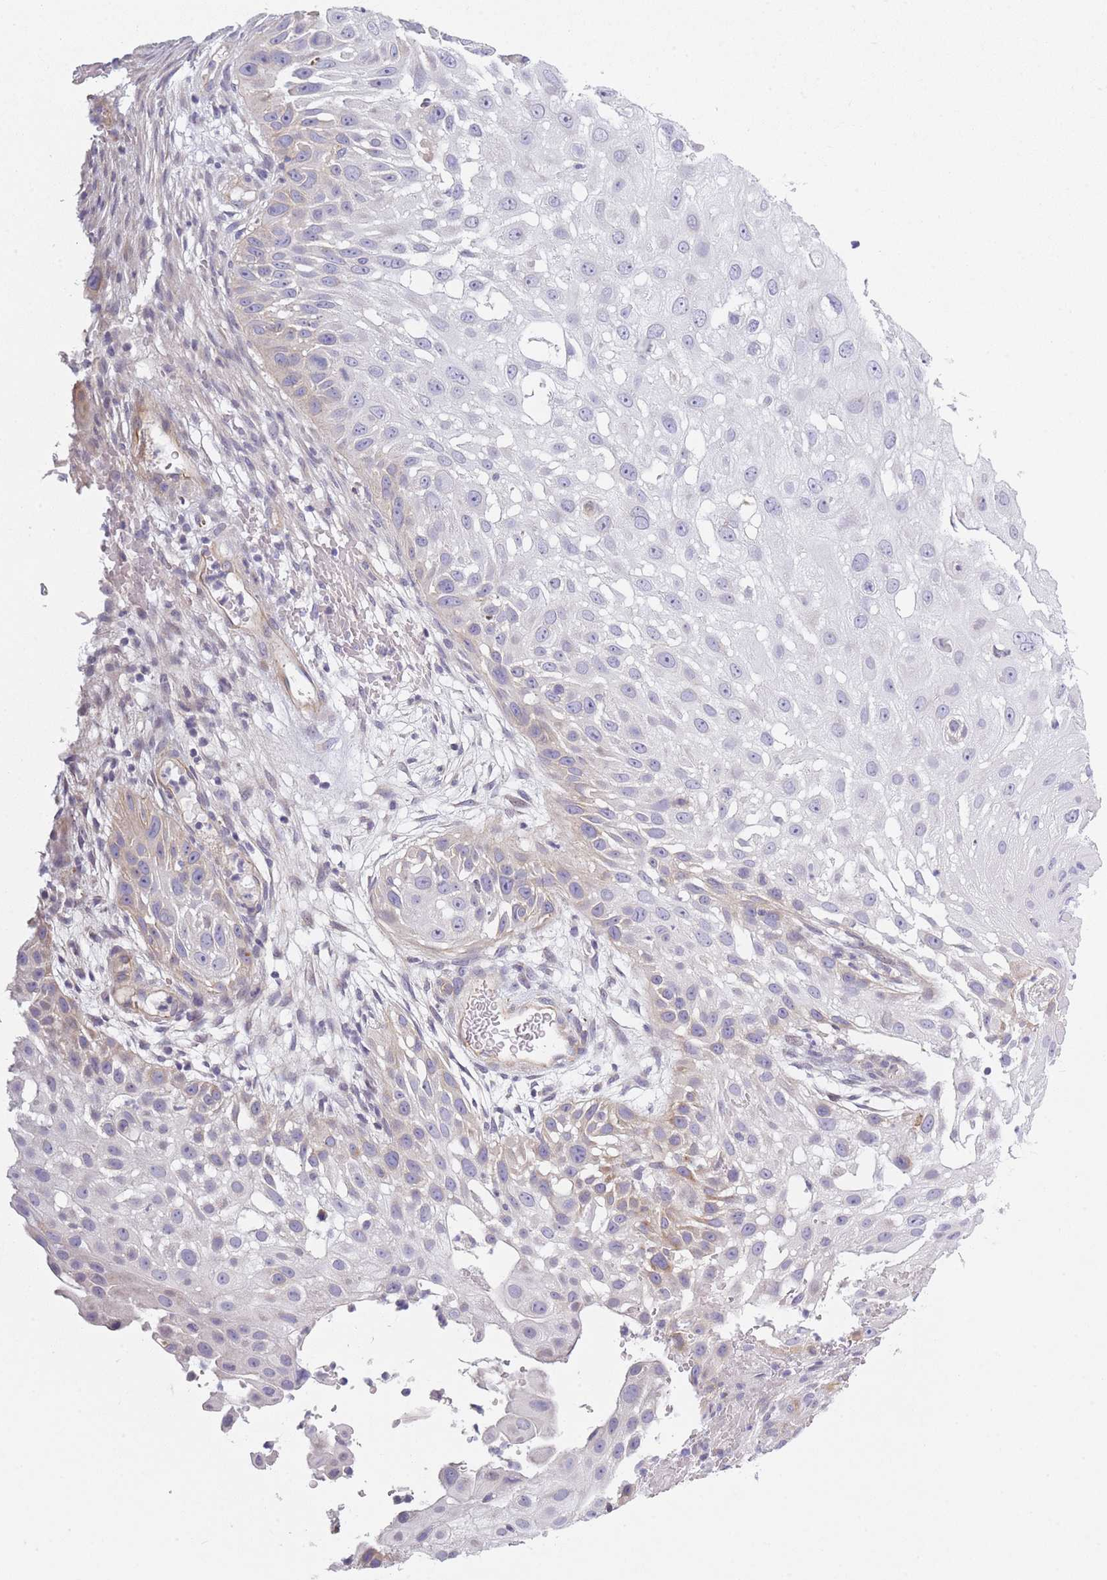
{"staining": {"intensity": "weak", "quantity": "<25%", "location": "cytoplasmic/membranous"}, "tissue": "skin cancer", "cell_type": "Tumor cells", "image_type": "cancer", "snomed": [{"axis": "morphology", "description": "Squamous cell carcinoma, NOS"}, {"axis": "topography", "description": "Skin"}], "caption": "A high-resolution image shows IHC staining of skin cancer (squamous cell carcinoma), which demonstrates no significant expression in tumor cells.", "gene": "SLC7A6", "patient": {"sex": "female", "age": 44}}